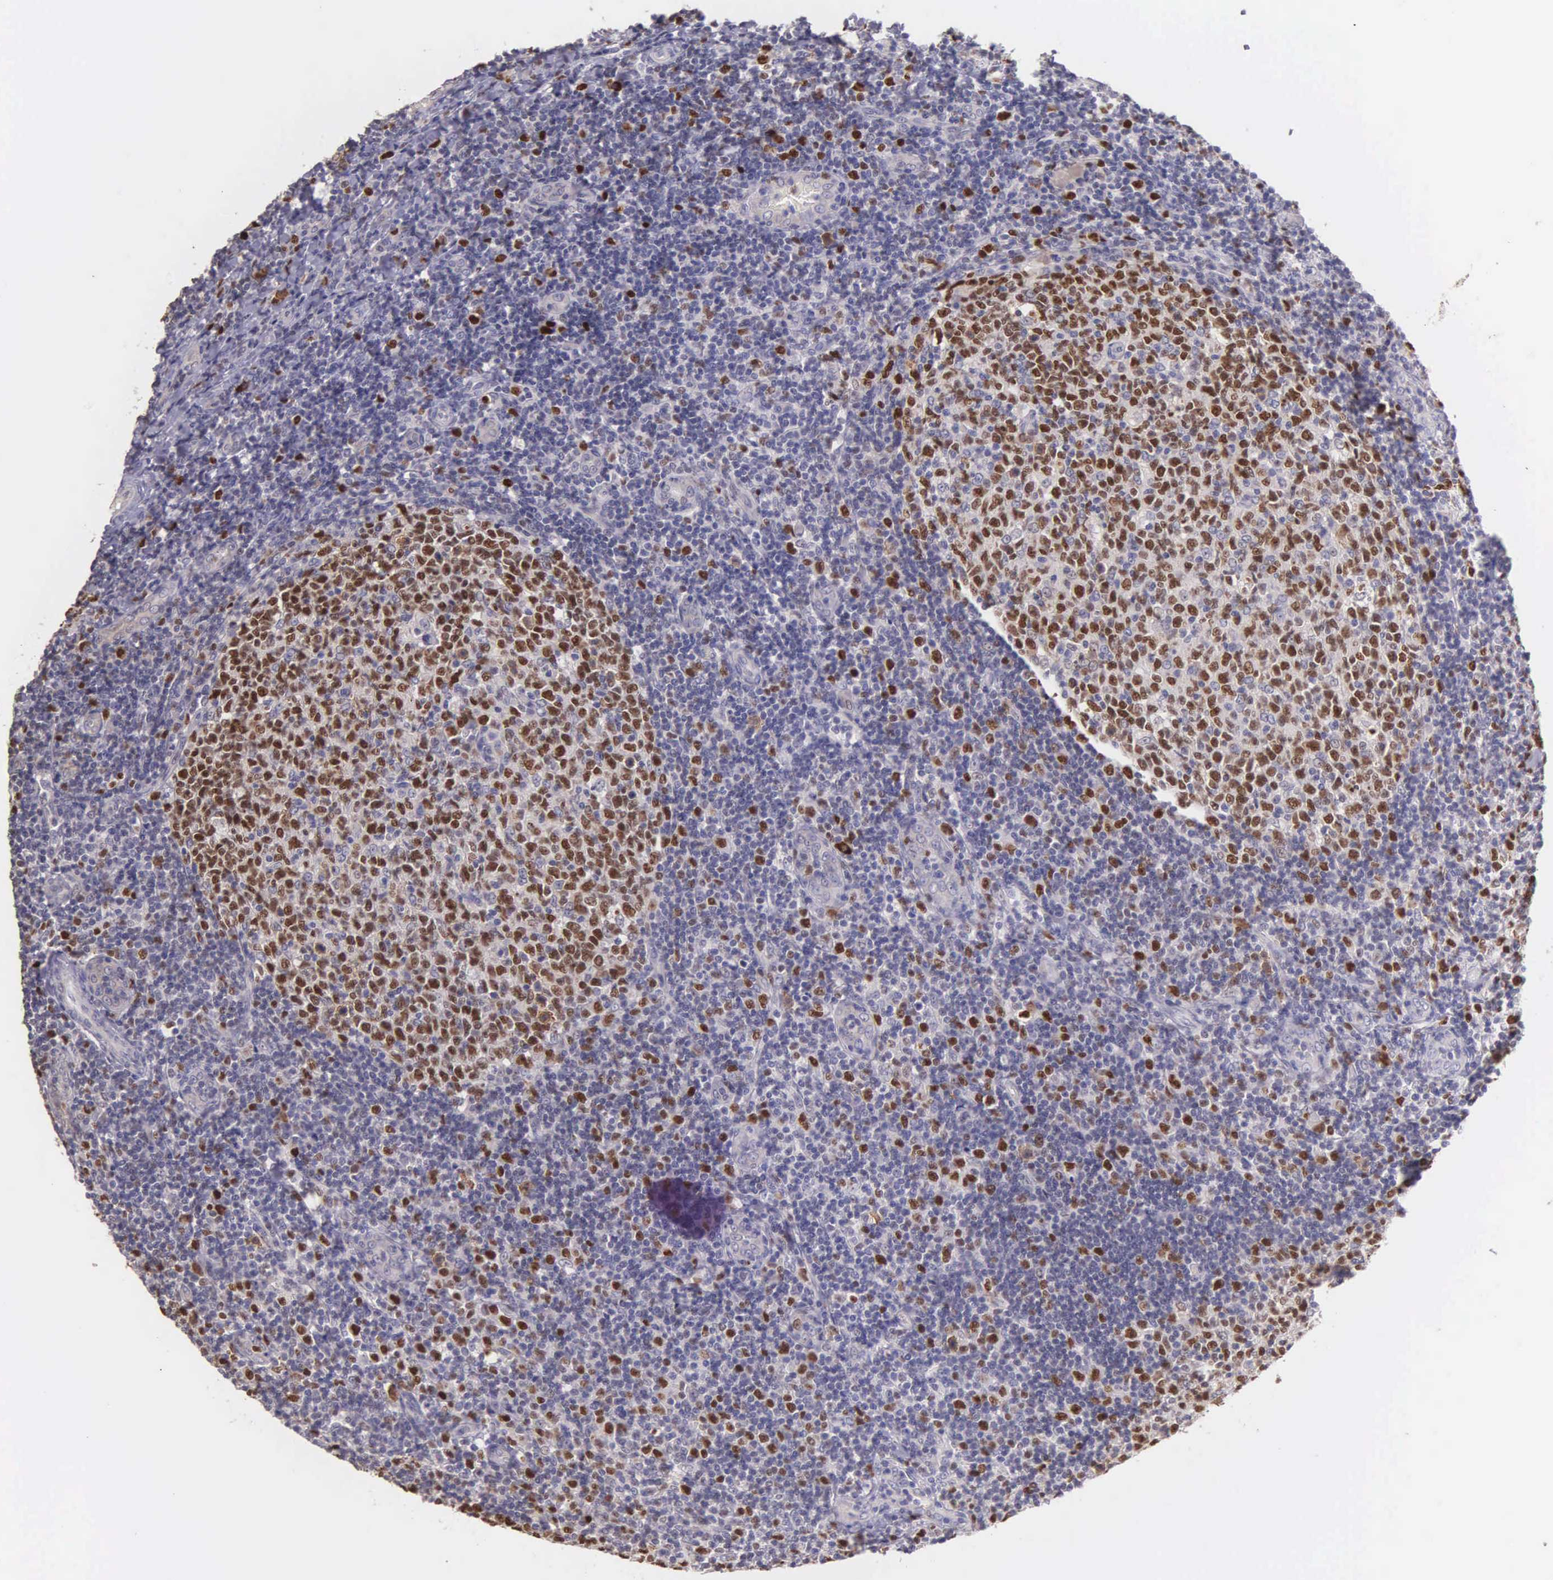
{"staining": {"intensity": "strong", "quantity": "25%-75%", "location": "nuclear"}, "tissue": "tonsil", "cell_type": "Germinal center cells", "image_type": "normal", "snomed": [{"axis": "morphology", "description": "Normal tissue, NOS"}, {"axis": "topography", "description": "Tonsil"}], "caption": "IHC (DAB (3,3'-diaminobenzidine)) staining of normal tonsil displays strong nuclear protein positivity in about 25%-75% of germinal center cells.", "gene": "MCM5", "patient": {"sex": "female", "age": 3}}